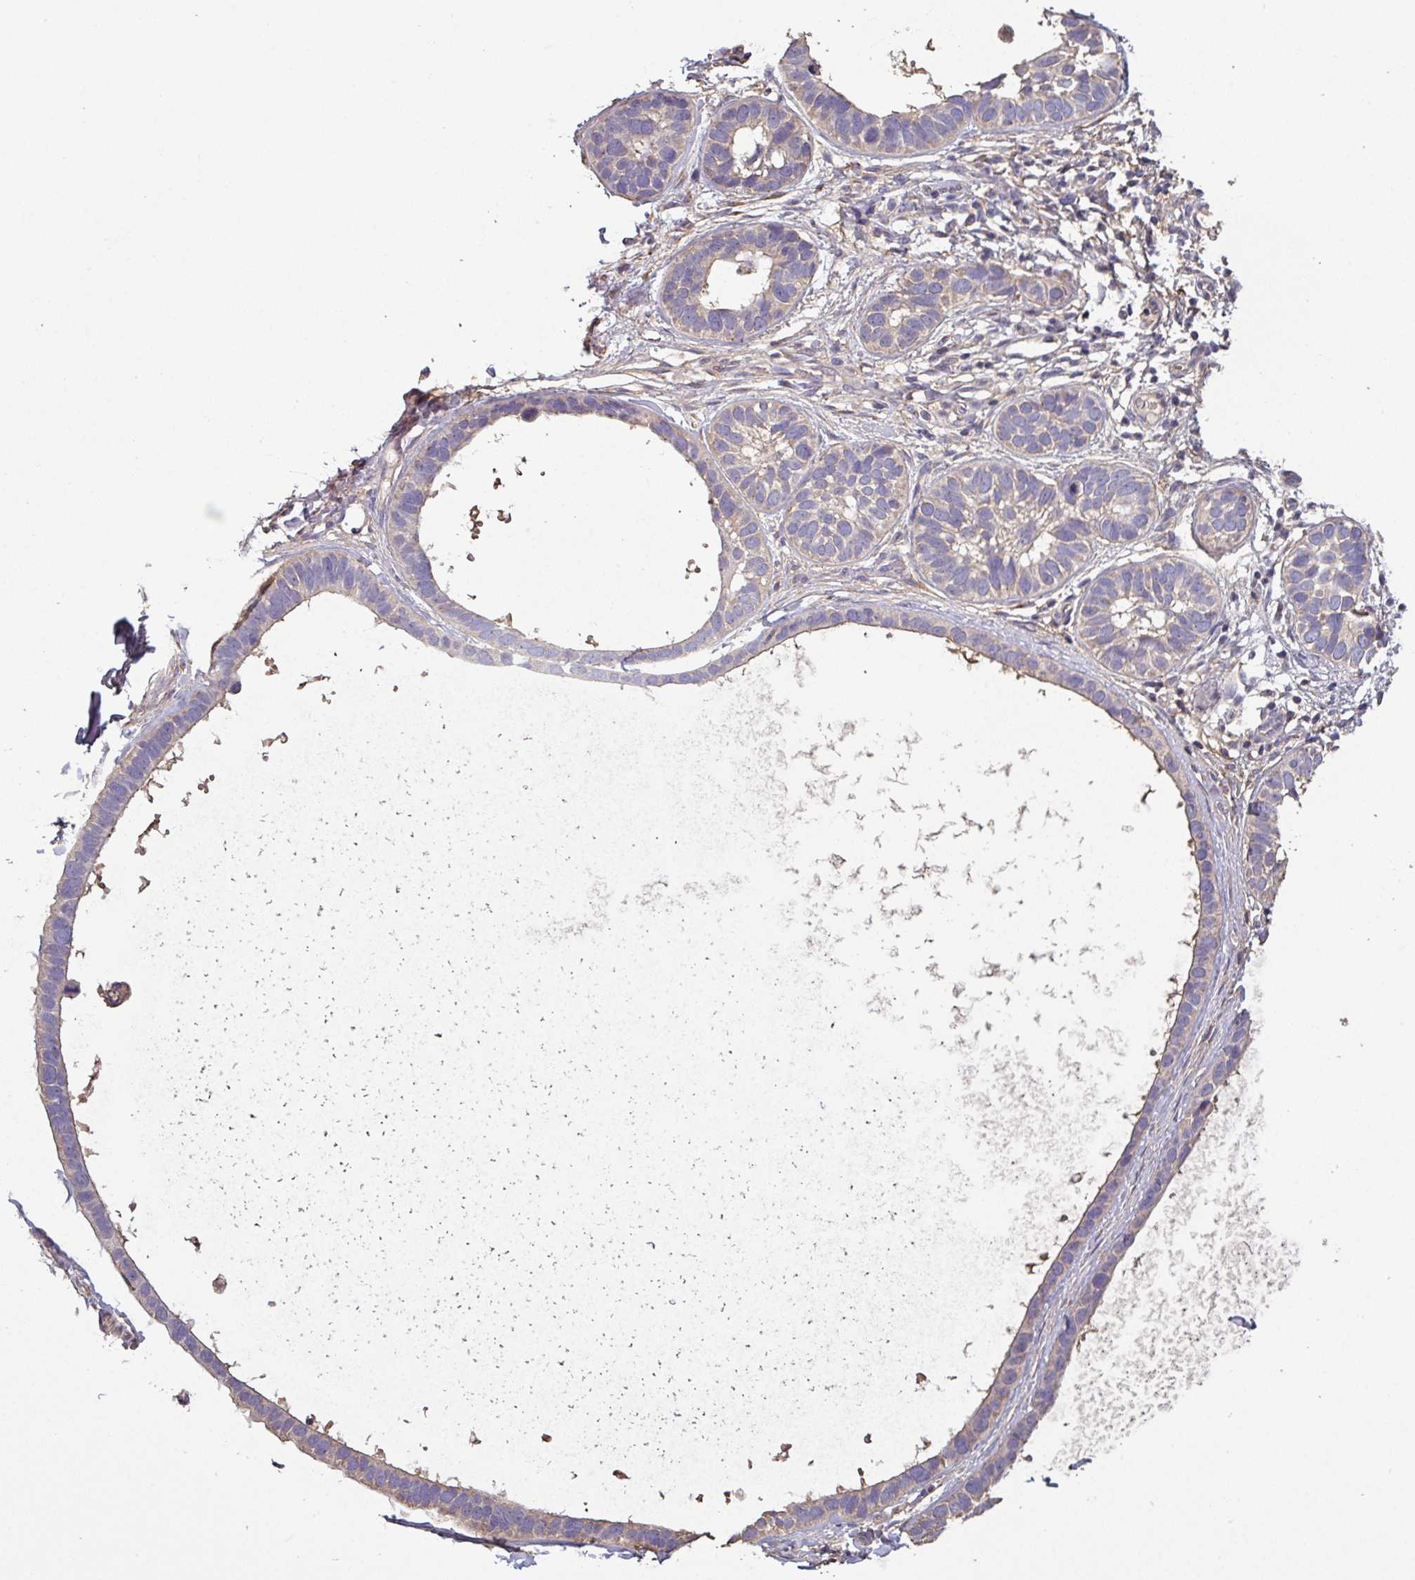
{"staining": {"intensity": "weak", "quantity": "25%-75%", "location": "cytoplasmic/membranous"}, "tissue": "skin cancer", "cell_type": "Tumor cells", "image_type": "cancer", "snomed": [{"axis": "morphology", "description": "Basal cell carcinoma"}, {"axis": "topography", "description": "Skin"}], "caption": "Human skin cancer (basal cell carcinoma) stained with a protein marker reveals weak staining in tumor cells.", "gene": "ISLR", "patient": {"sex": "male", "age": 62}}